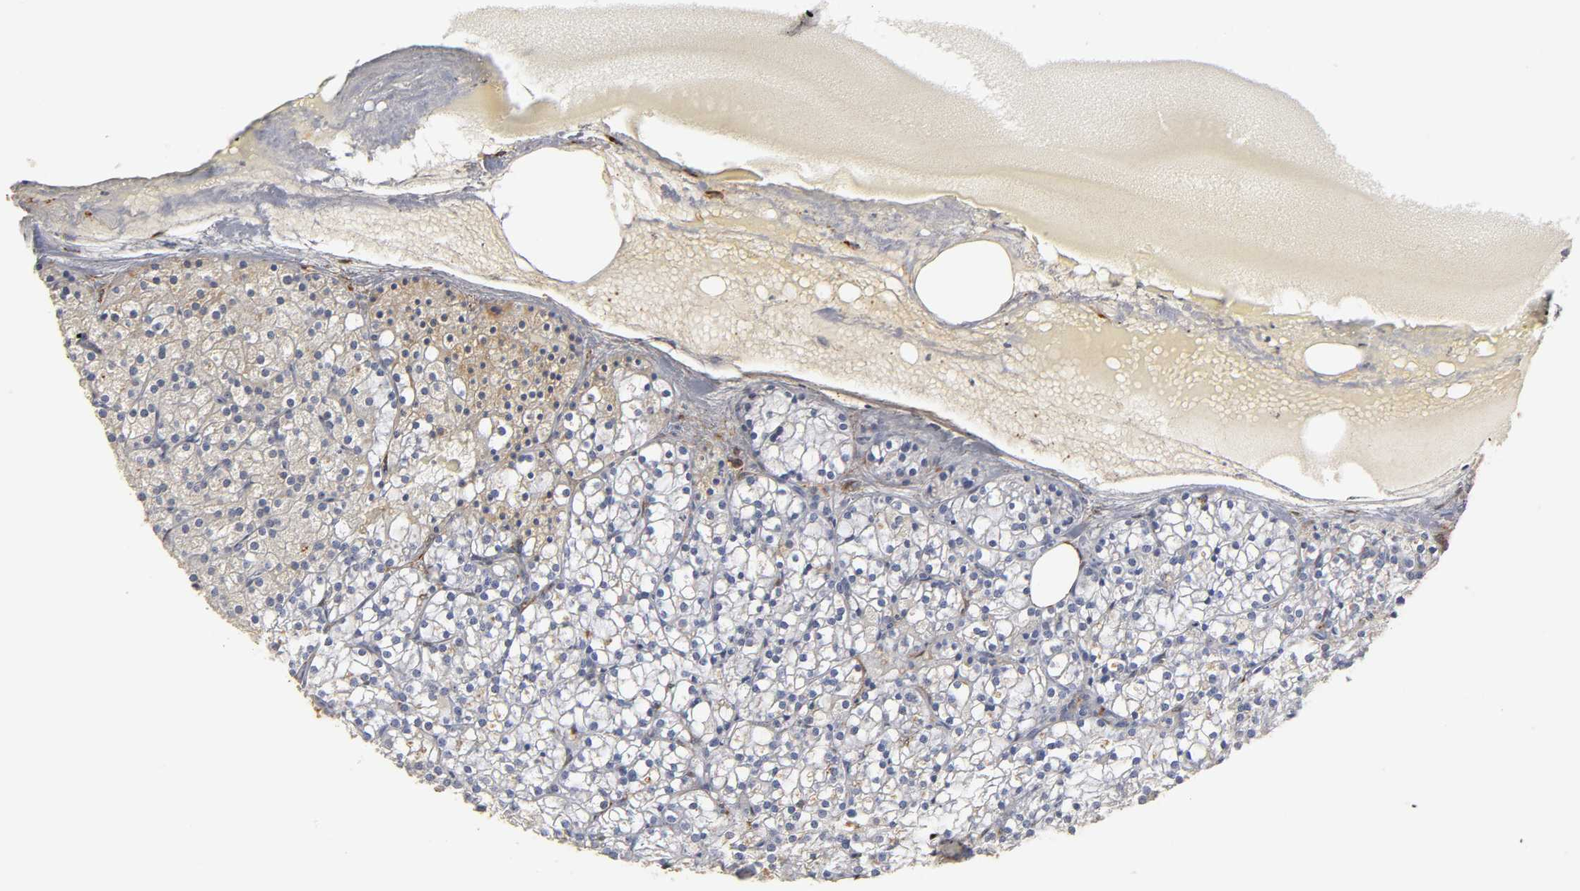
{"staining": {"intensity": "moderate", "quantity": "25%-75%", "location": "cytoplasmic/membranous,nuclear"}, "tissue": "parathyroid gland", "cell_type": "Glandular cells", "image_type": "normal", "snomed": [{"axis": "morphology", "description": "Normal tissue, NOS"}, {"axis": "topography", "description": "Parathyroid gland"}], "caption": "Human parathyroid gland stained with a brown dye demonstrates moderate cytoplasmic/membranous,nuclear positive staining in about 25%-75% of glandular cells.", "gene": "ISG15", "patient": {"sex": "female", "age": 63}}